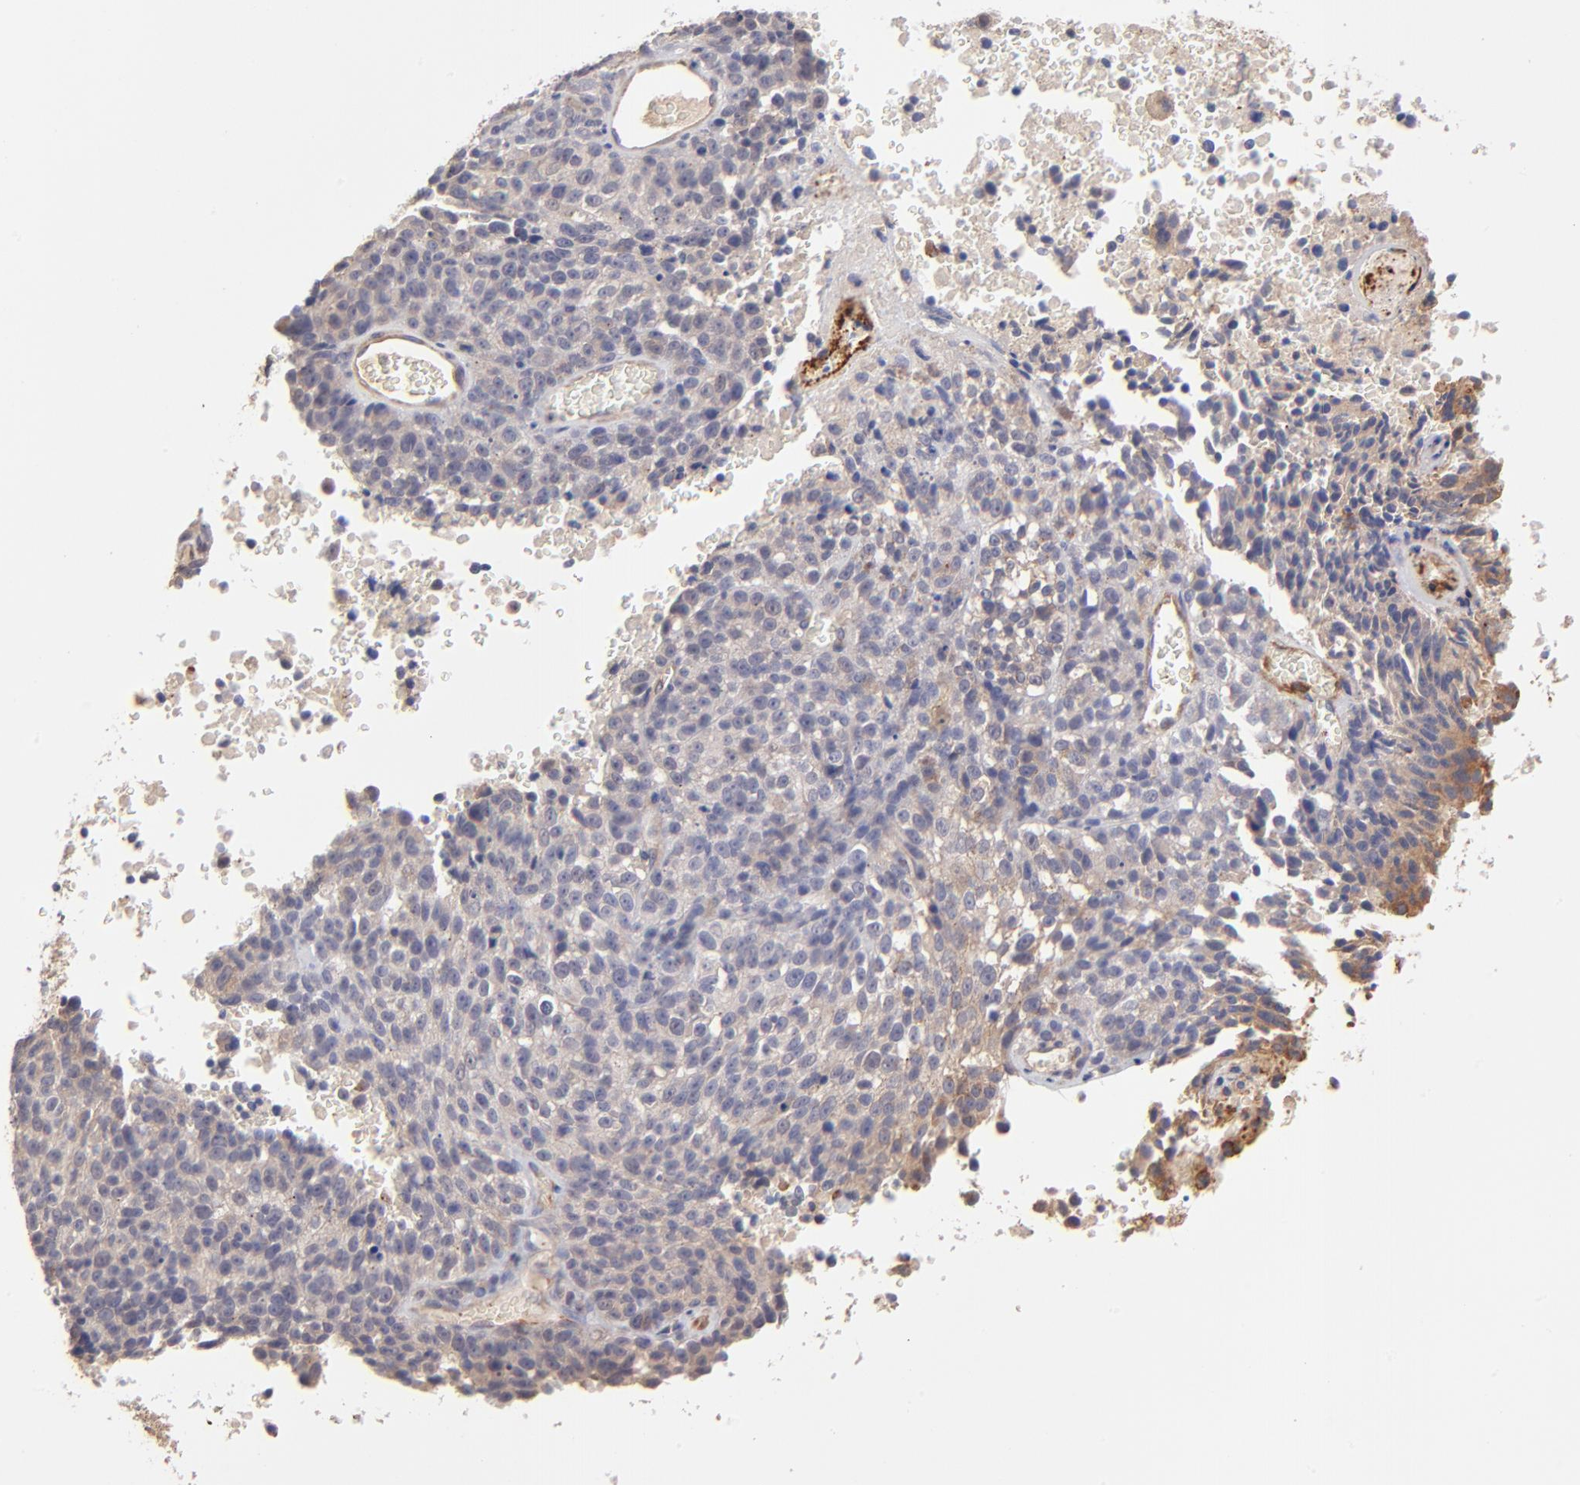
{"staining": {"intensity": "negative", "quantity": "none", "location": "none"}, "tissue": "melanoma", "cell_type": "Tumor cells", "image_type": "cancer", "snomed": [{"axis": "morphology", "description": "Malignant melanoma, Metastatic site"}, {"axis": "topography", "description": "Cerebral cortex"}], "caption": "Melanoma stained for a protein using IHC exhibits no positivity tumor cells.", "gene": "ASB7", "patient": {"sex": "female", "age": 52}}